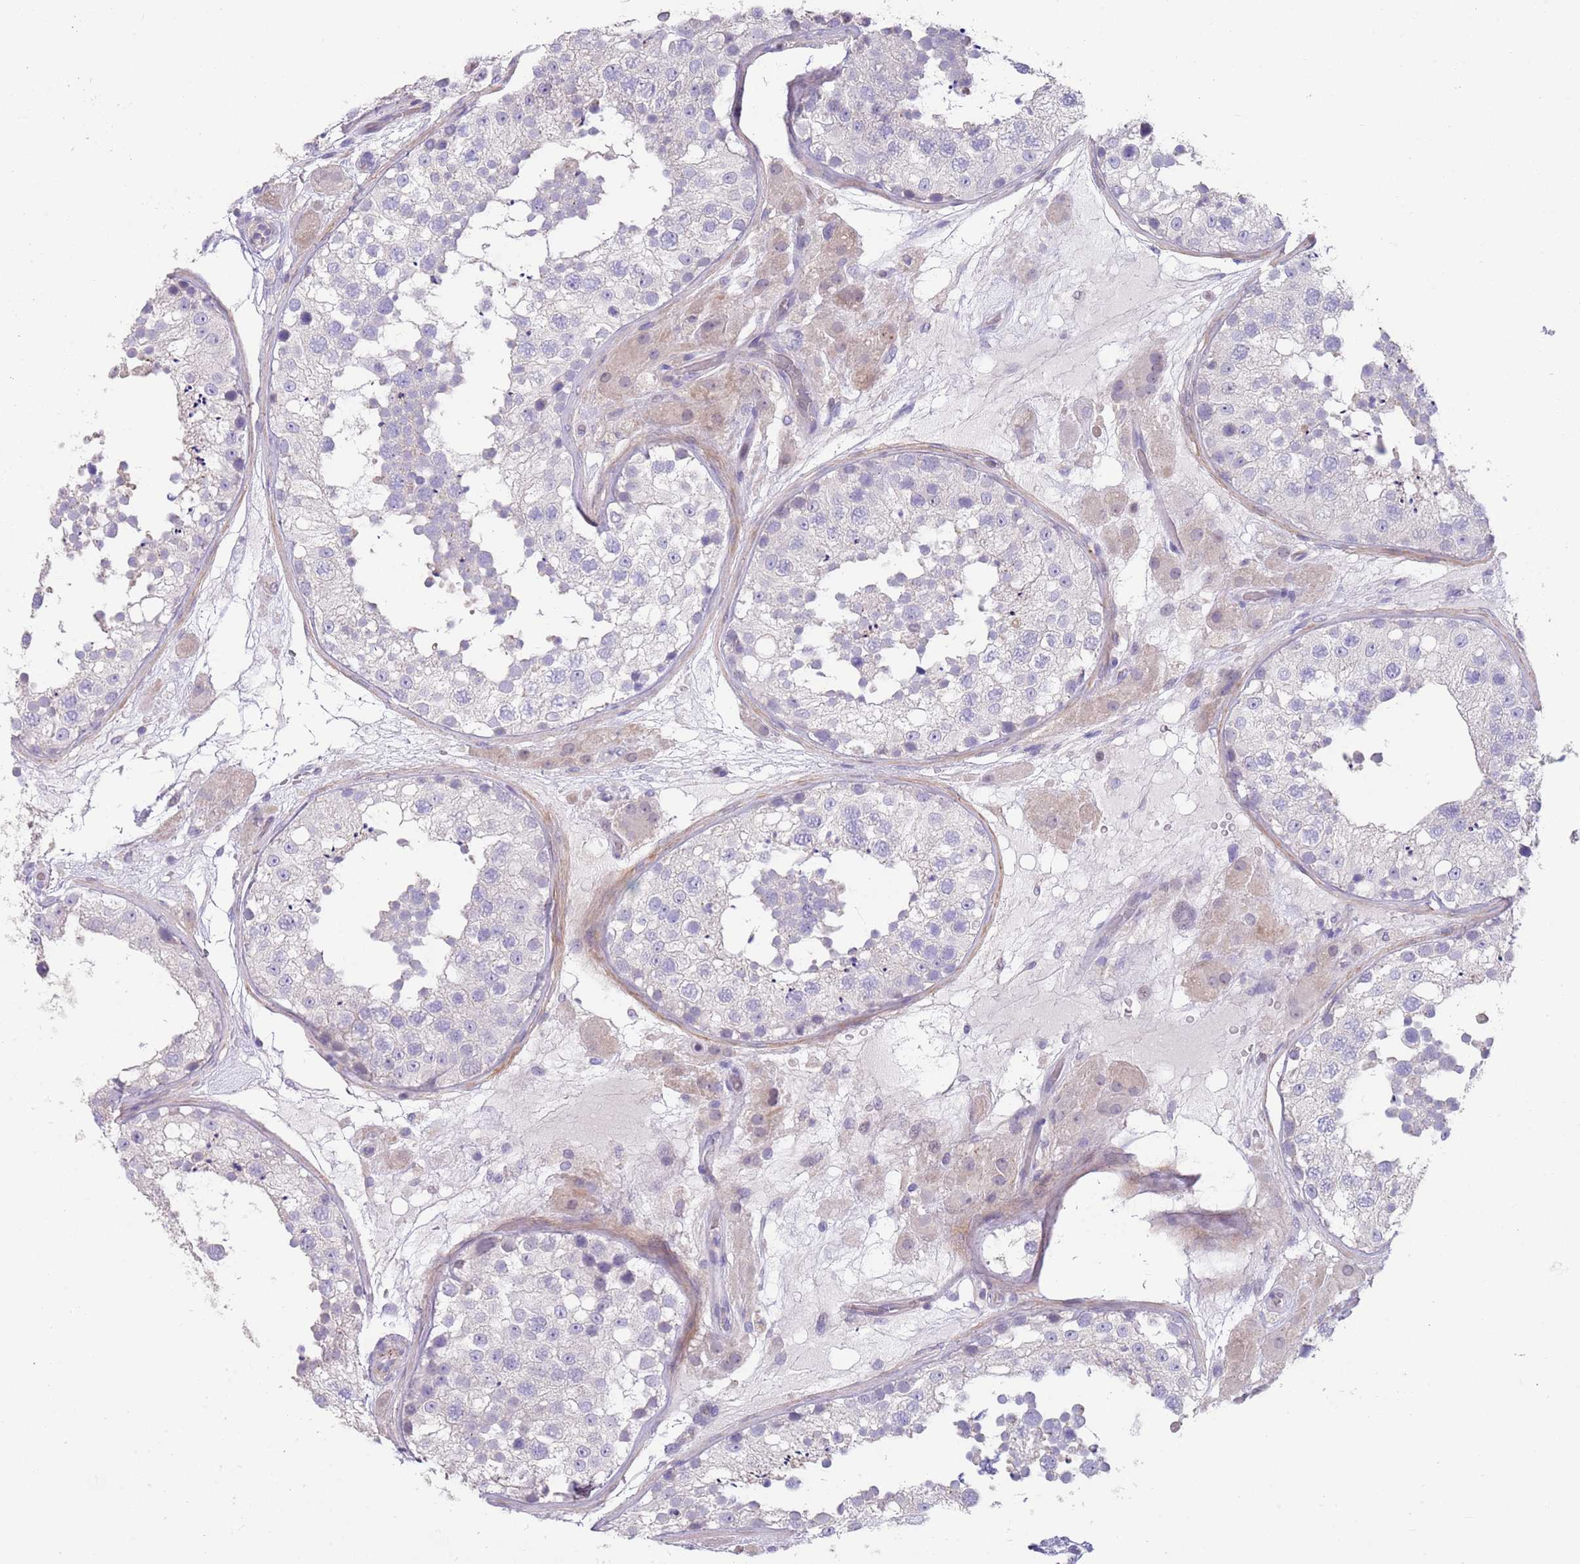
{"staining": {"intensity": "negative", "quantity": "none", "location": "none"}, "tissue": "testis", "cell_type": "Cells in seminiferous ducts", "image_type": "normal", "snomed": [{"axis": "morphology", "description": "Normal tissue, NOS"}, {"axis": "topography", "description": "Testis"}], "caption": "Immunohistochemical staining of unremarkable testis shows no significant positivity in cells in seminiferous ducts.", "gene": "ZNF14", "patient": {"sex": "male", "age": 26}}